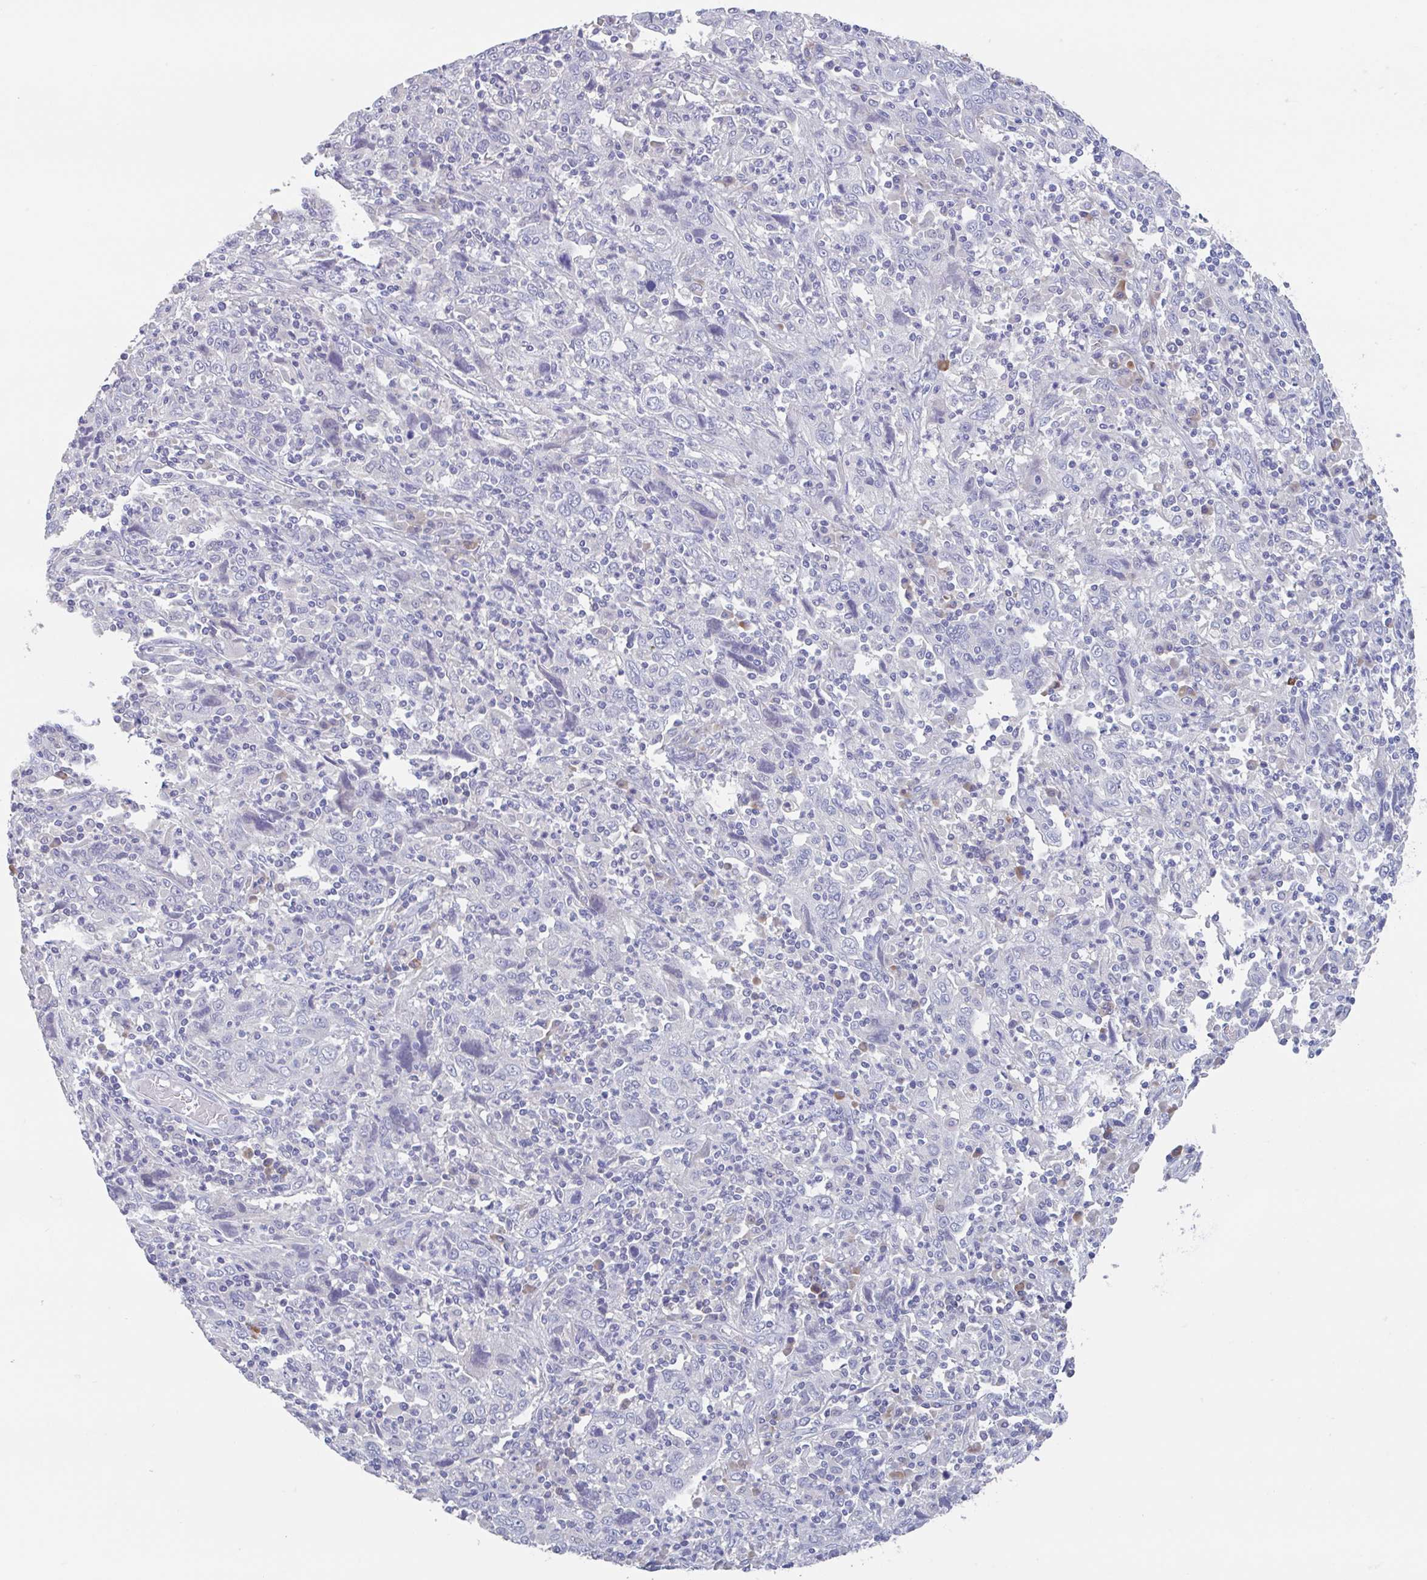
{"staining": {"intensity": "negative", "quantity": "none", "location": "none"}, "tissue": "cervical cancer", "cell_type": "Tumor cells", "image_type": "cancer", "snomed": [{"axis": "morphology", "description": "Squamous cell carcinoma, NOS"}, {"axis": "topography", "description": "Cervix"}], "caption": "Immunohistochemistry photomicrograph of neoplastic tissue: human cervical cancer stained with DAB shows no significant protein positivity in tumor cells.", "gene": "NOXRED1", "patient": {"sex": "female", "age": 46}}